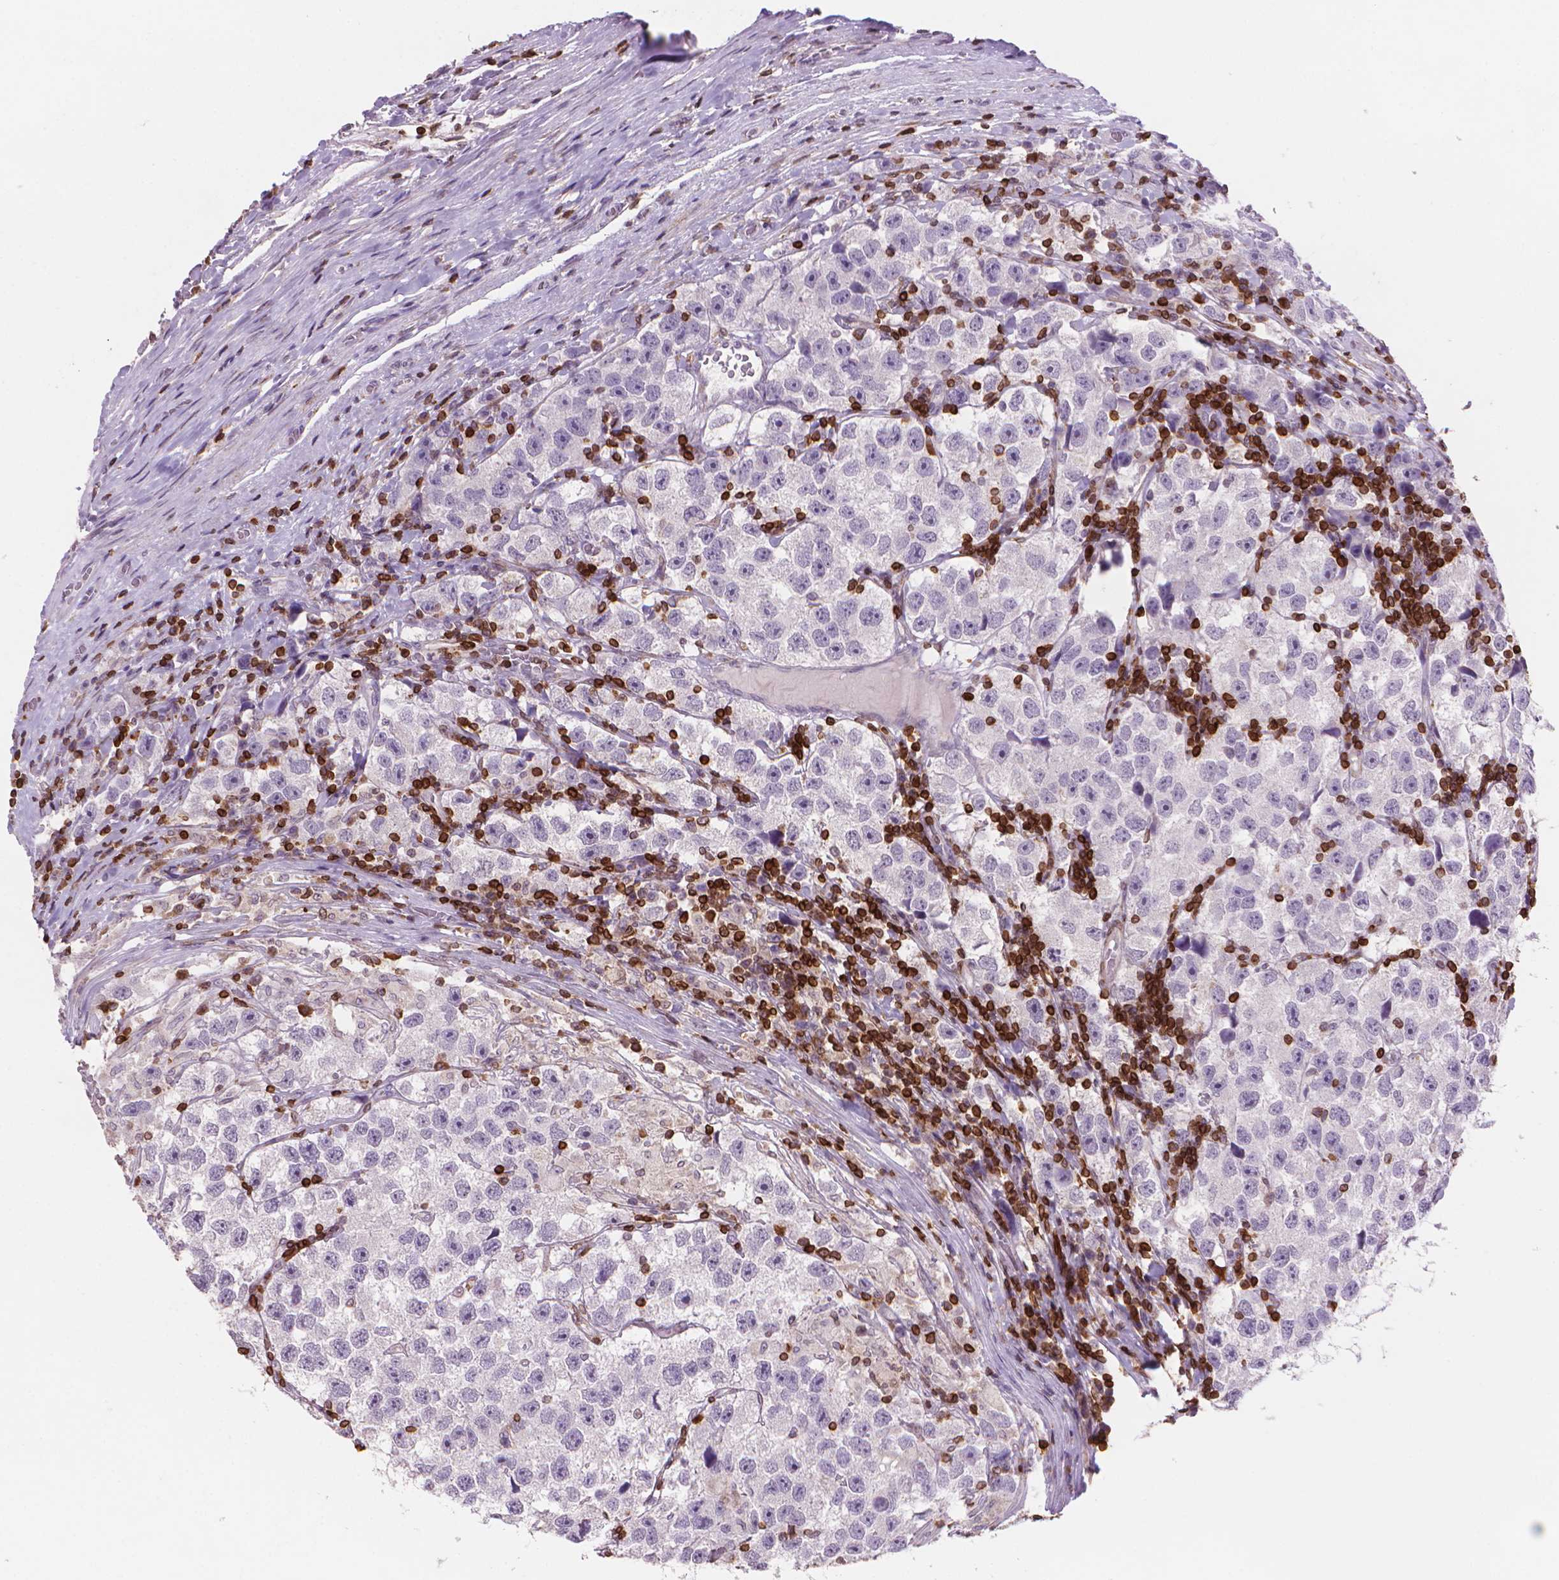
{"staining": {"intensity": "negative", "quantity": "none", "location": "none"}, "tissue": "testis cancer", "cell_type": "Tumor cells", "image_type": "cancer", "snomed": [{"axis": "morphology", "description": "Seminoma, NOS"}, {"axis": "topography", "description": "Testis"}], "caption": "Tumor cells are negative for brown protein staining in testis cancer. (DAB (3,3'-diaminobenzidine) immunohistochemistry with hematoxylin counter stain).", "gene": "BCL2", "patient": {"sex": "male", "age": 26}}